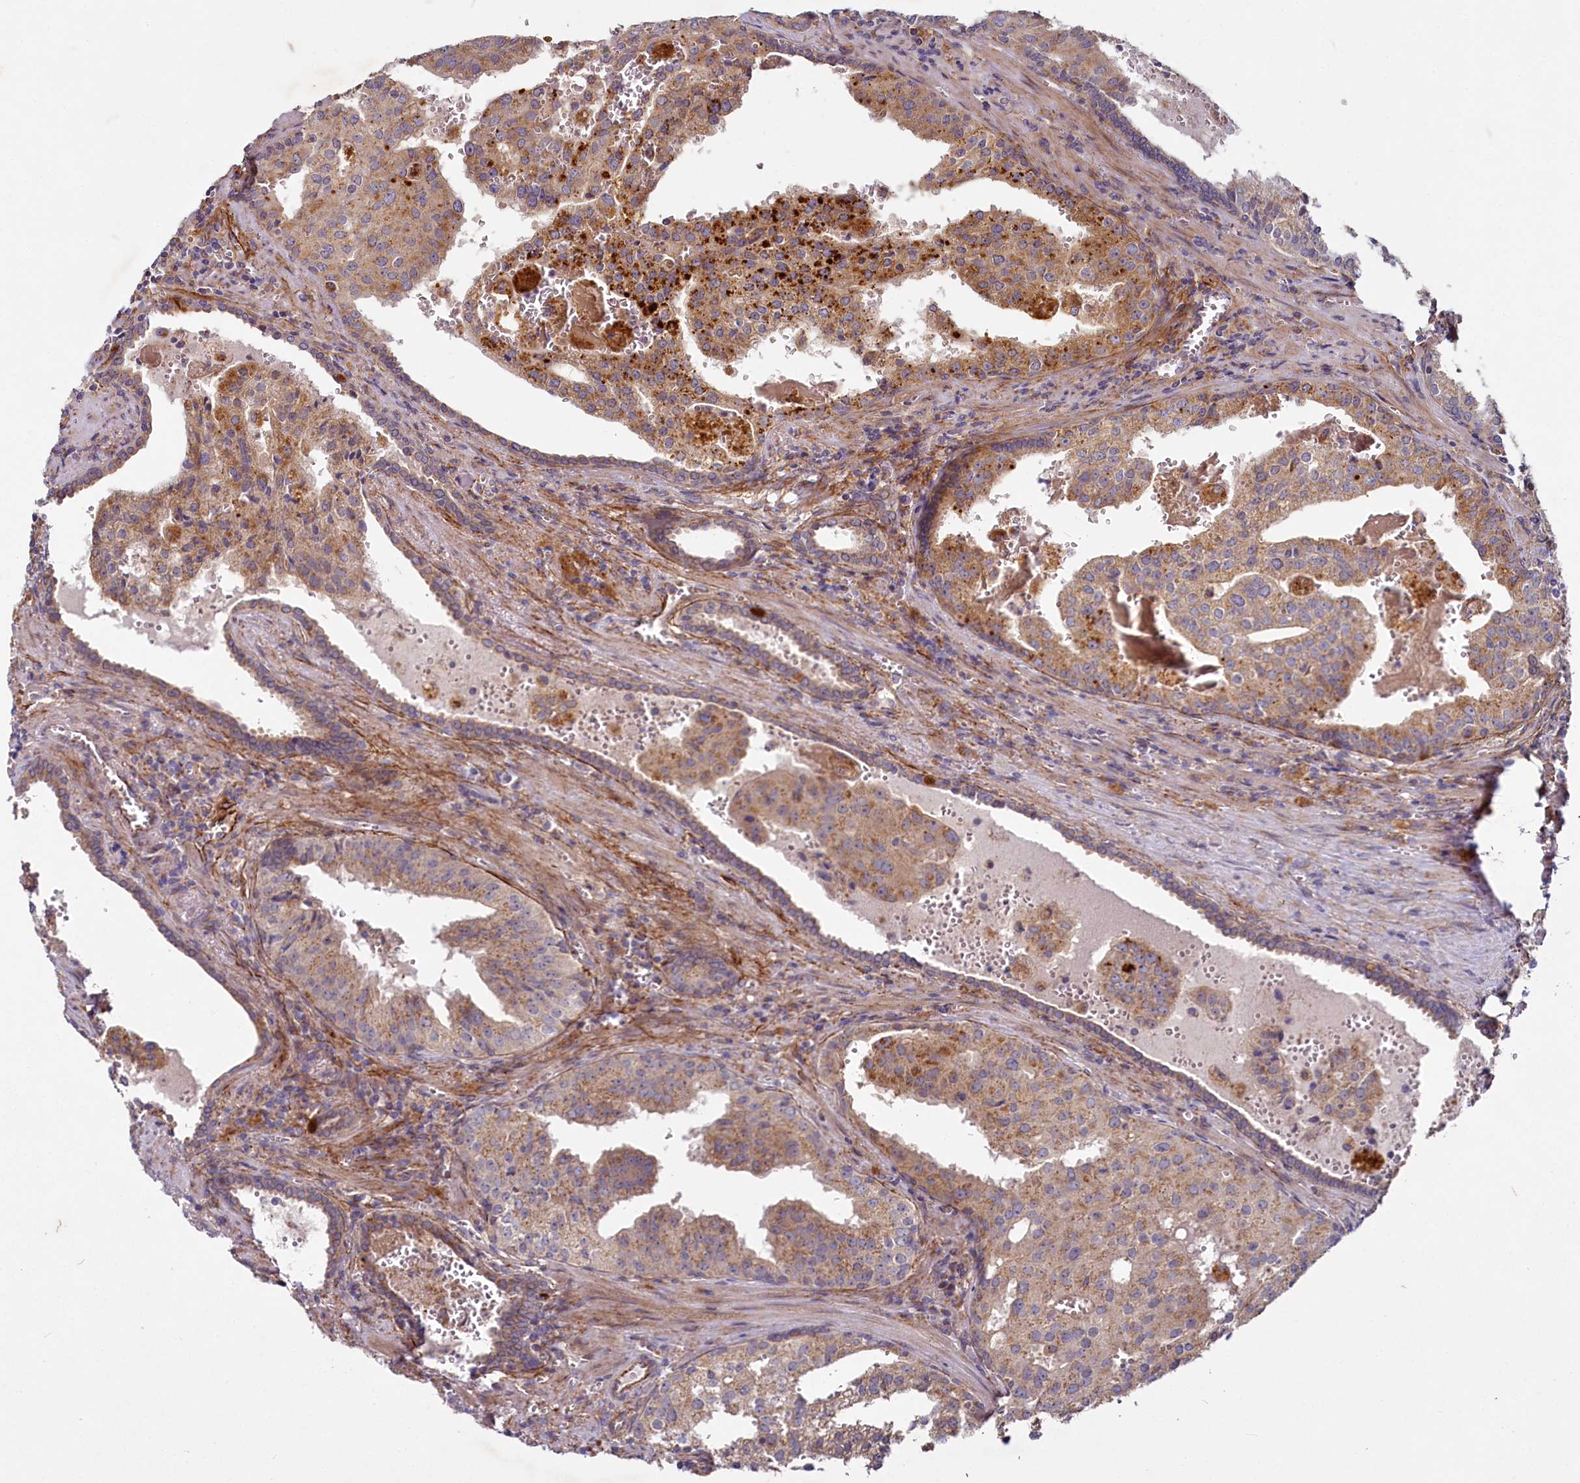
{"staining": {"intensity": "strong", "quantity": "25%-75%", "location": "cytoplasmic/membranous"}, "tissue": "prostate cancer", "cell_type": "Tumor cells", "image_type": "cancer", "snomed": [{"axis": "morphology", "description": "Adenocarcinoma, High grade"}, {"axis": "topography", "description": "Prostate"}], "caption": "Immunohistochemical staining of prostate cancer reveals high levels of strong cytoplasmic/membranous protein positivity in approximately 25%-75% of tumor cells.", "gene": "ADCY2", "patient": {"sex": "male", "age": 68}}